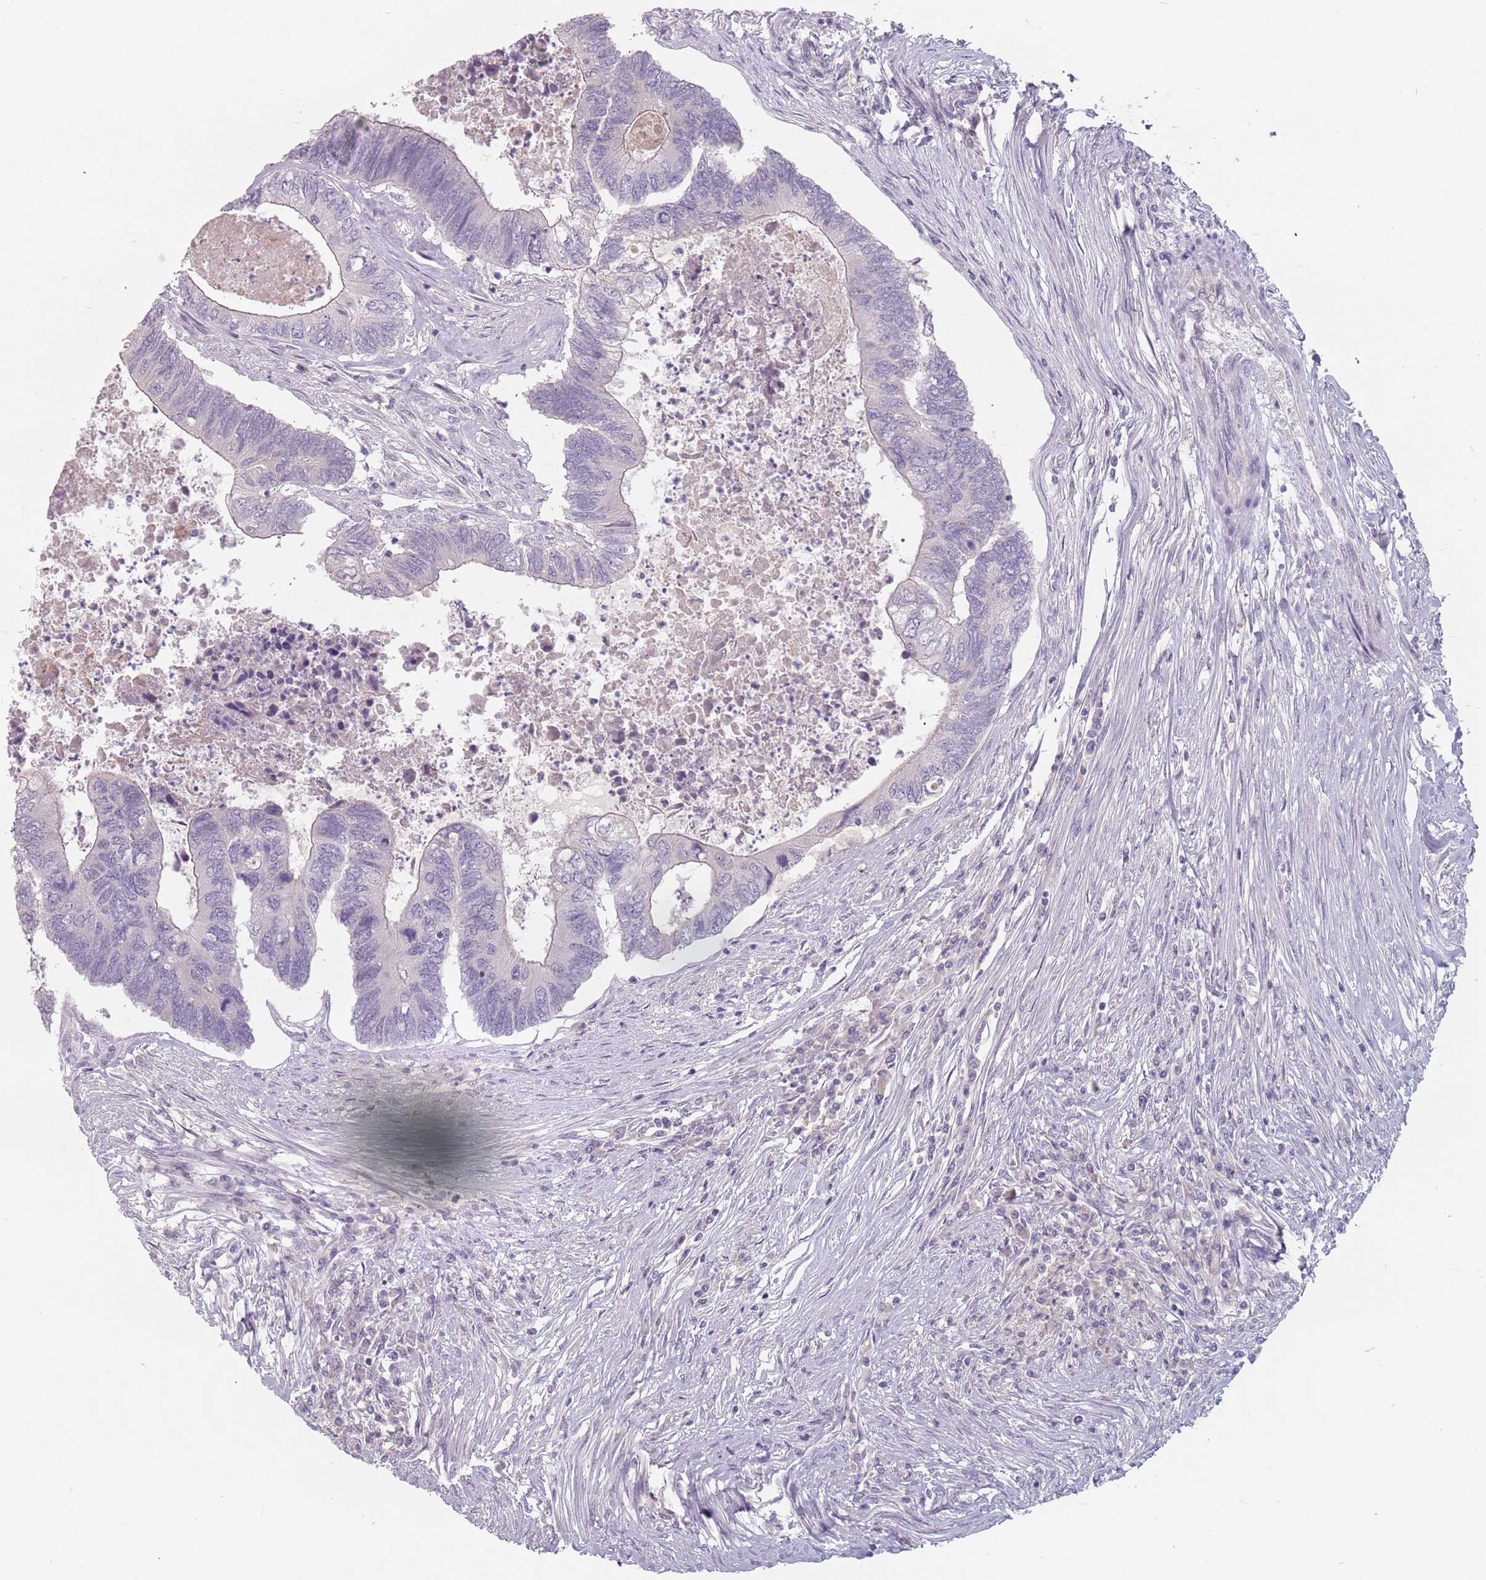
{"staining": {"intensity": "negative", "quantity": "none", "location": "none"}, "tissue": "colorectal cancer", "cell_type": "Tumor cells", "image_type": "cancer", "snomed": [{"axis": "morphology", "description": "Adenocarcinoma, NOS"}, {"axis": "topography", "description": "Colon"}], "caption": "Immunohistochemistry micrograph of neoplastic tissue: colorectal cancer stained with DAB (3,3'-diaminobenzidine) reveals no significant protein expression in tumor cells.", "gene": "CEP19", "patient": {"sex": "female", "age": 67}}